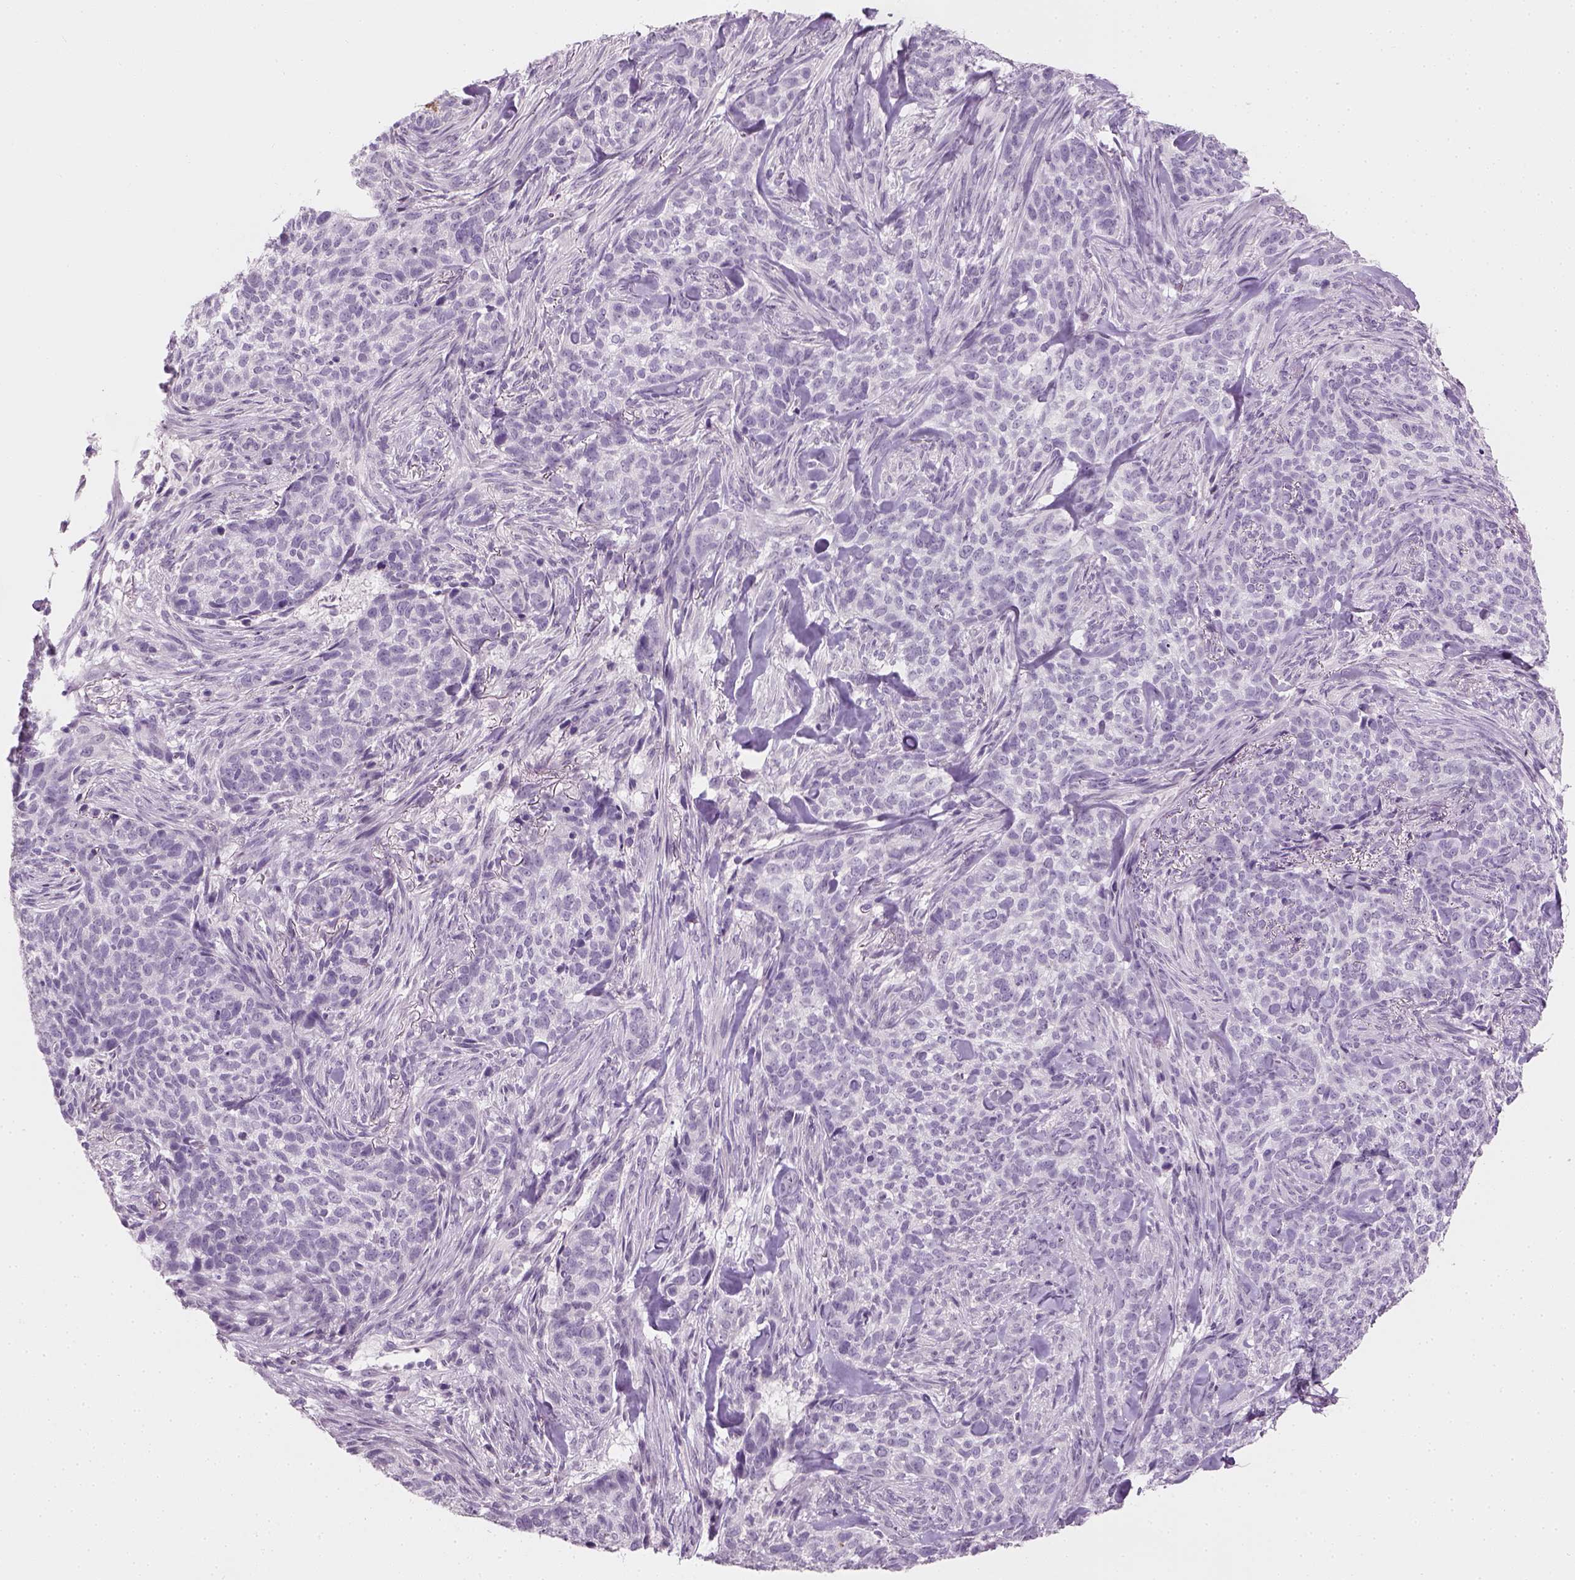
{"staining": {"intensity": "negative", "quantity": "none", "location": "none"}, "tissue": "skin cancer", "cell_type": "Tumor cells", "image_type": "cancer", "snomed": [{"axis": "morphology", "description": "Basal cell carcinoma"}, {"axis": "topography", "description": "Skin"}], "caption": "DAB immunohistochemical staining of basal cell carcinoma (skin) displays no significant positivity in tumor cells.", "gene": "TH", "patient": {"sex": "female", "age": 69}}